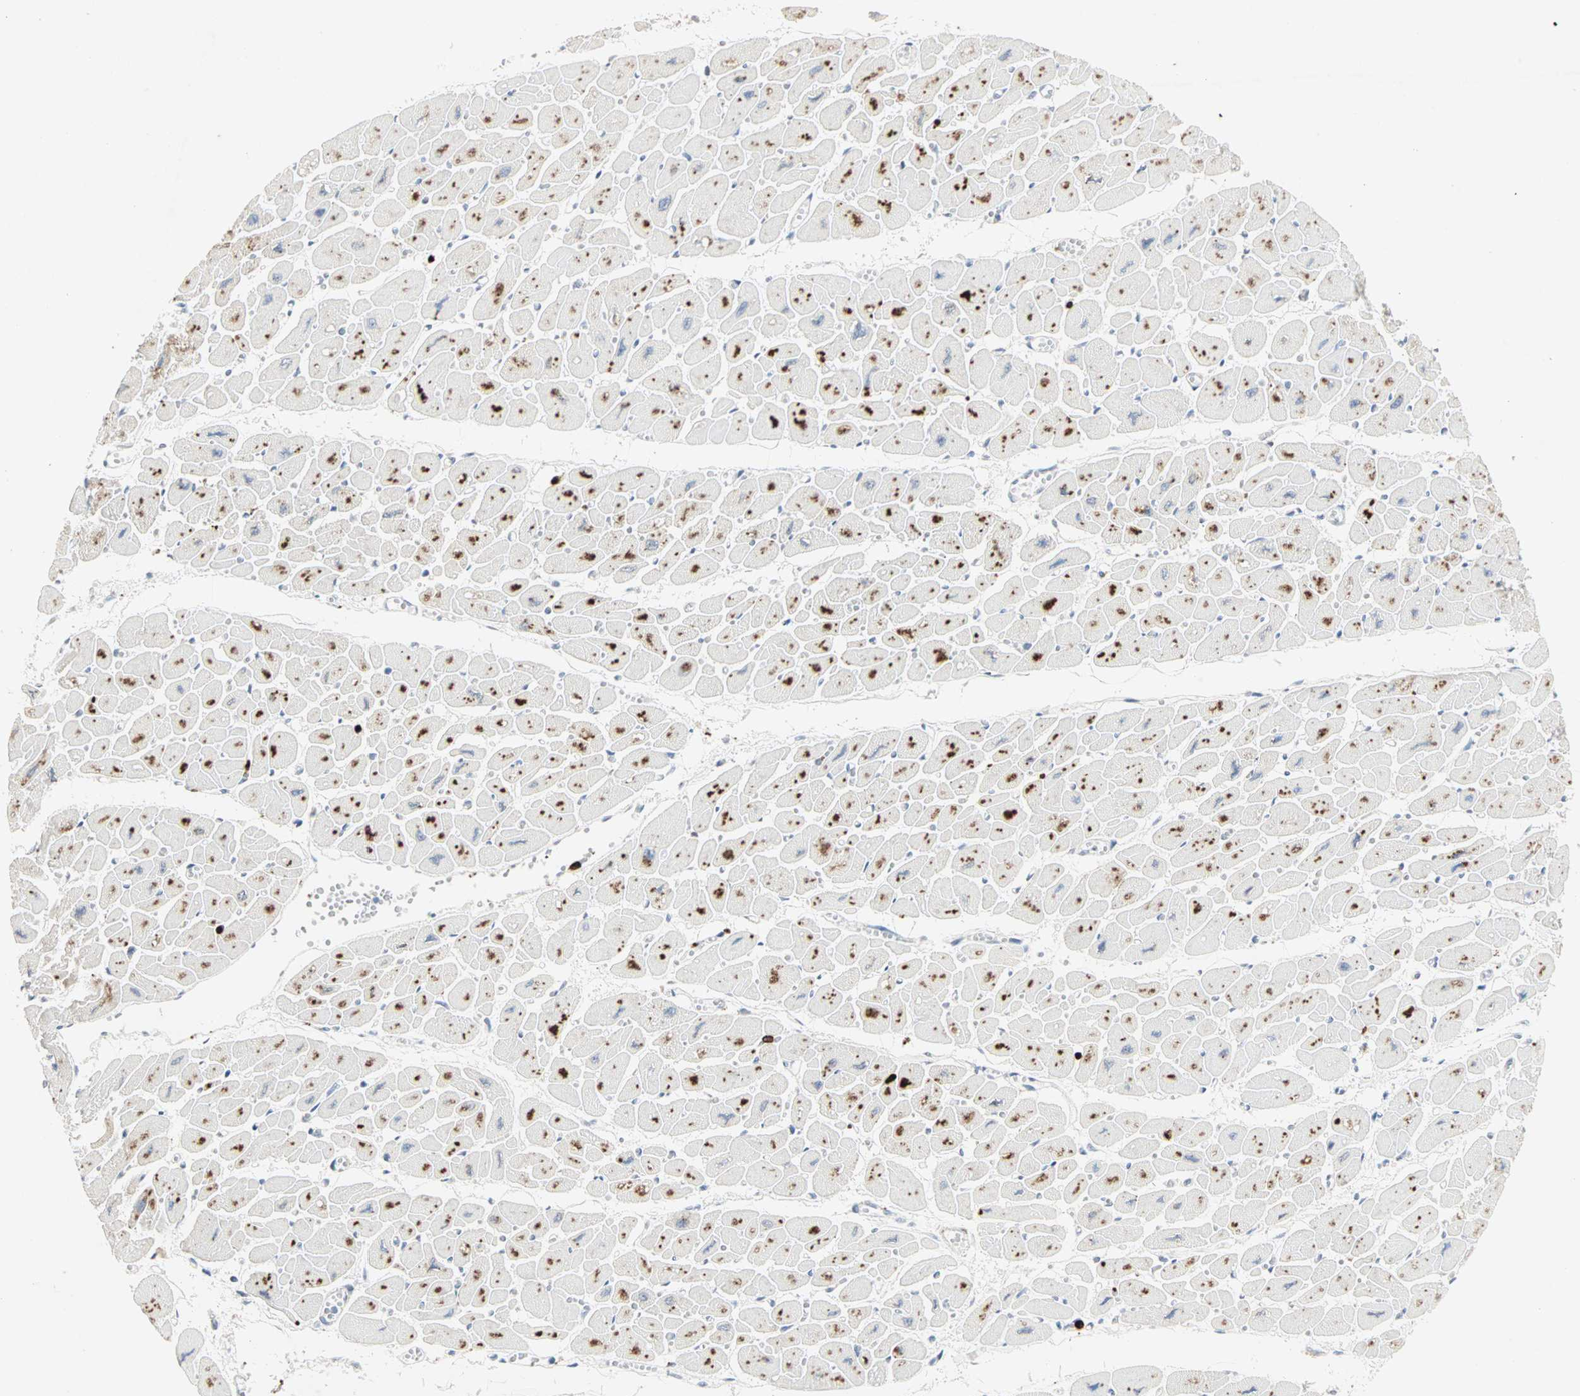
{"staining": {"intensity": "strong", "quantity": "25%-75%", "location": "cytoplasmic/membranous"}, "tissue": "heart muscle", "cell_type": "Cardiomyocytes", "image_type": "normal", "snomed": [{"axis": "morphology", "description": "Normal tissue, NOS"}, {"axis": "topography", "description": "Heart"}], "caption": "An image of heart muscle stained for a protein displays strong cytoplasmic/membranous brown staining in cardiomyocytes.", "gene": "CEACAM6", "patient": {"sex": "female", "age": 54}}